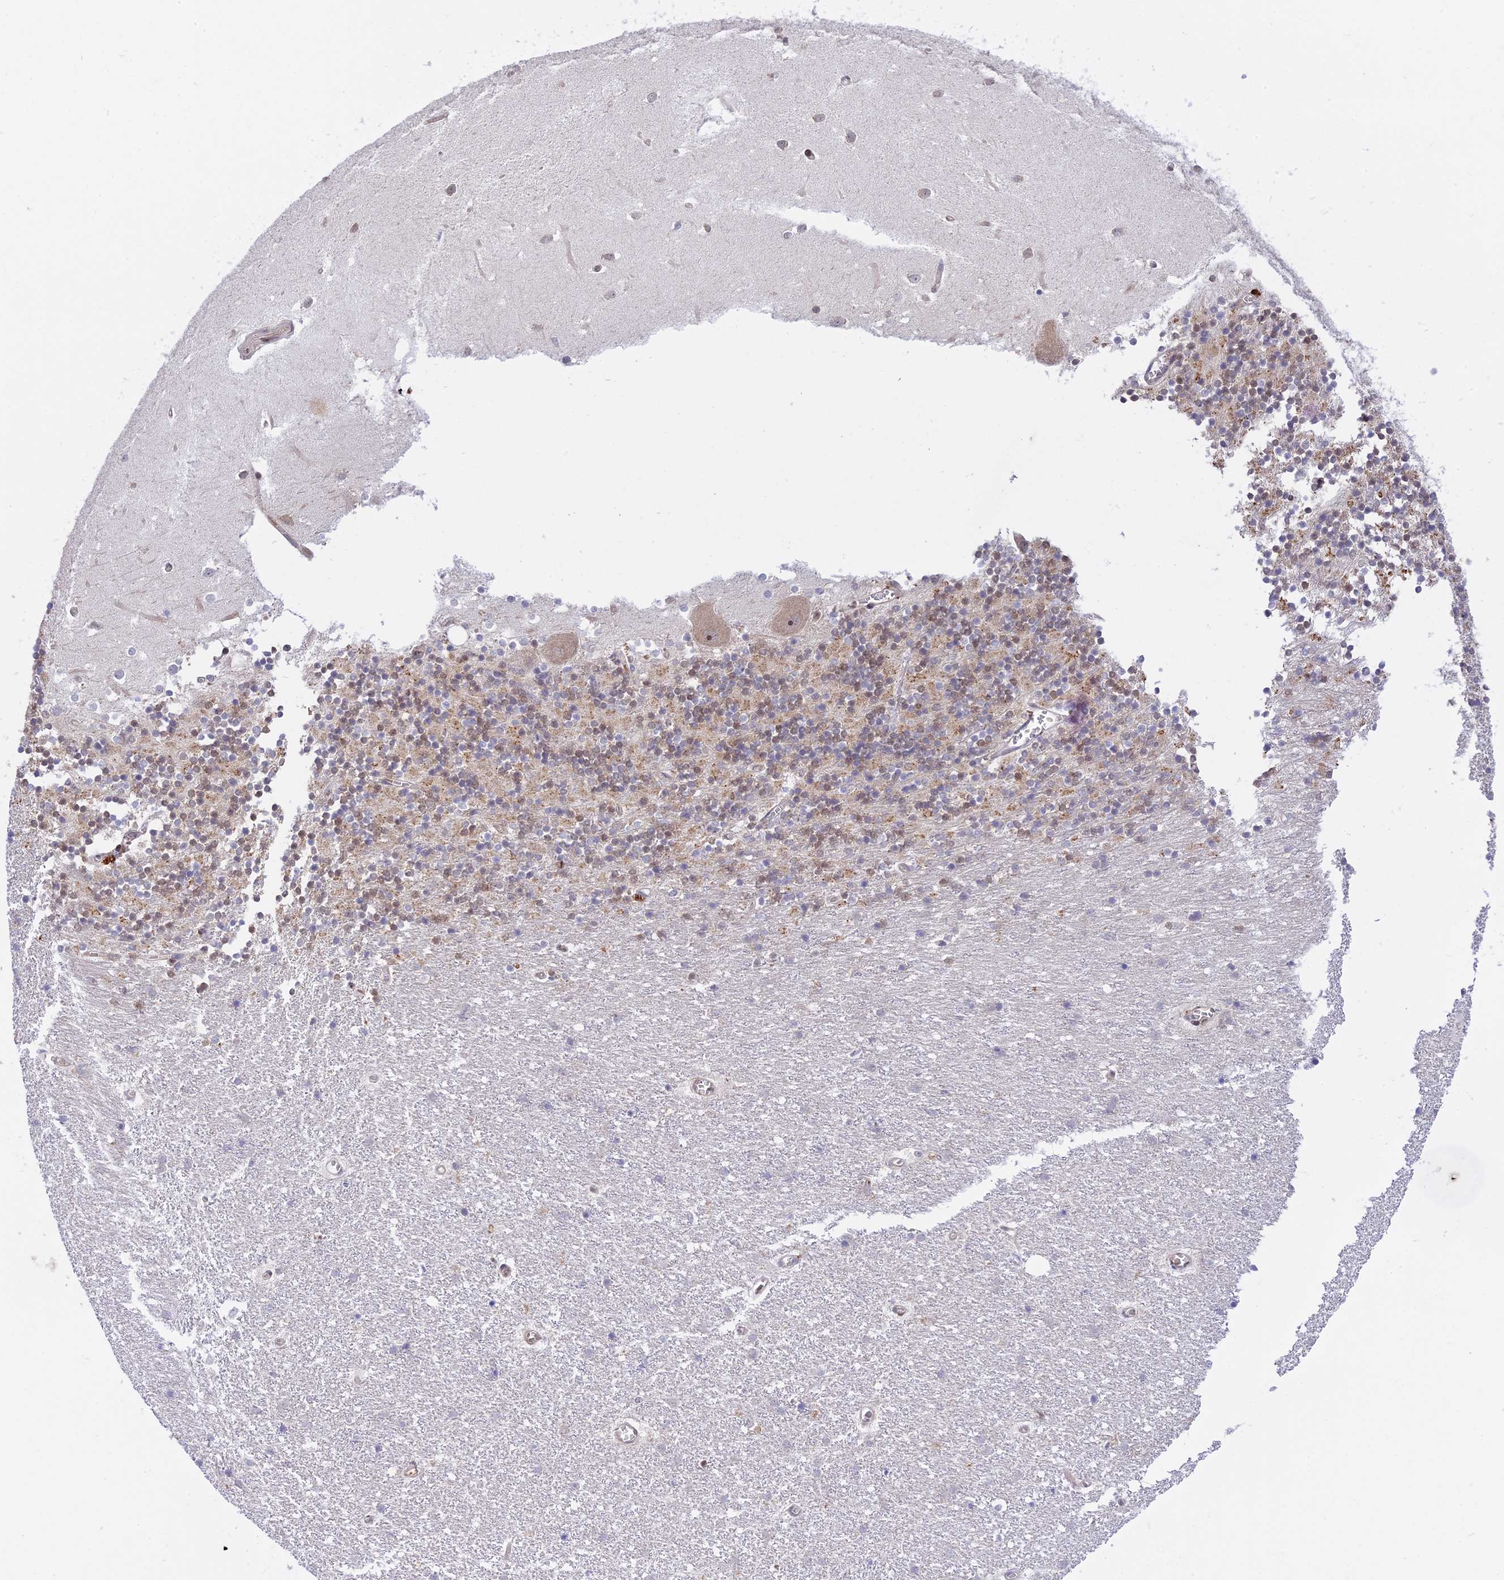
{"staining": {"intensity": "moderate", "quantity": "<25%", "location": "cytoplasmic/membranous"}, "tissue": "cerebellum", "cell_type": "Cells in granular layer", "image_type": "normal", "snomed": [{"axis": "morphology", "description": "Normal tissue, NOS"}, {"axis": "topography", "description": "Cerebellum"}], "caption": "Immunohistochemistry (IHC) of normal cerebellum shows low levels of moderate cytoplasmic/membranous positivity in about <25% of cells in granular layer. The protein of interest is stained brown, and the nuclei are stained in blue (DAB IHC with brightfield microscopy, high magnification).", "gene": "ZNF428", "patient": {"sex": "male", "age": 54}}